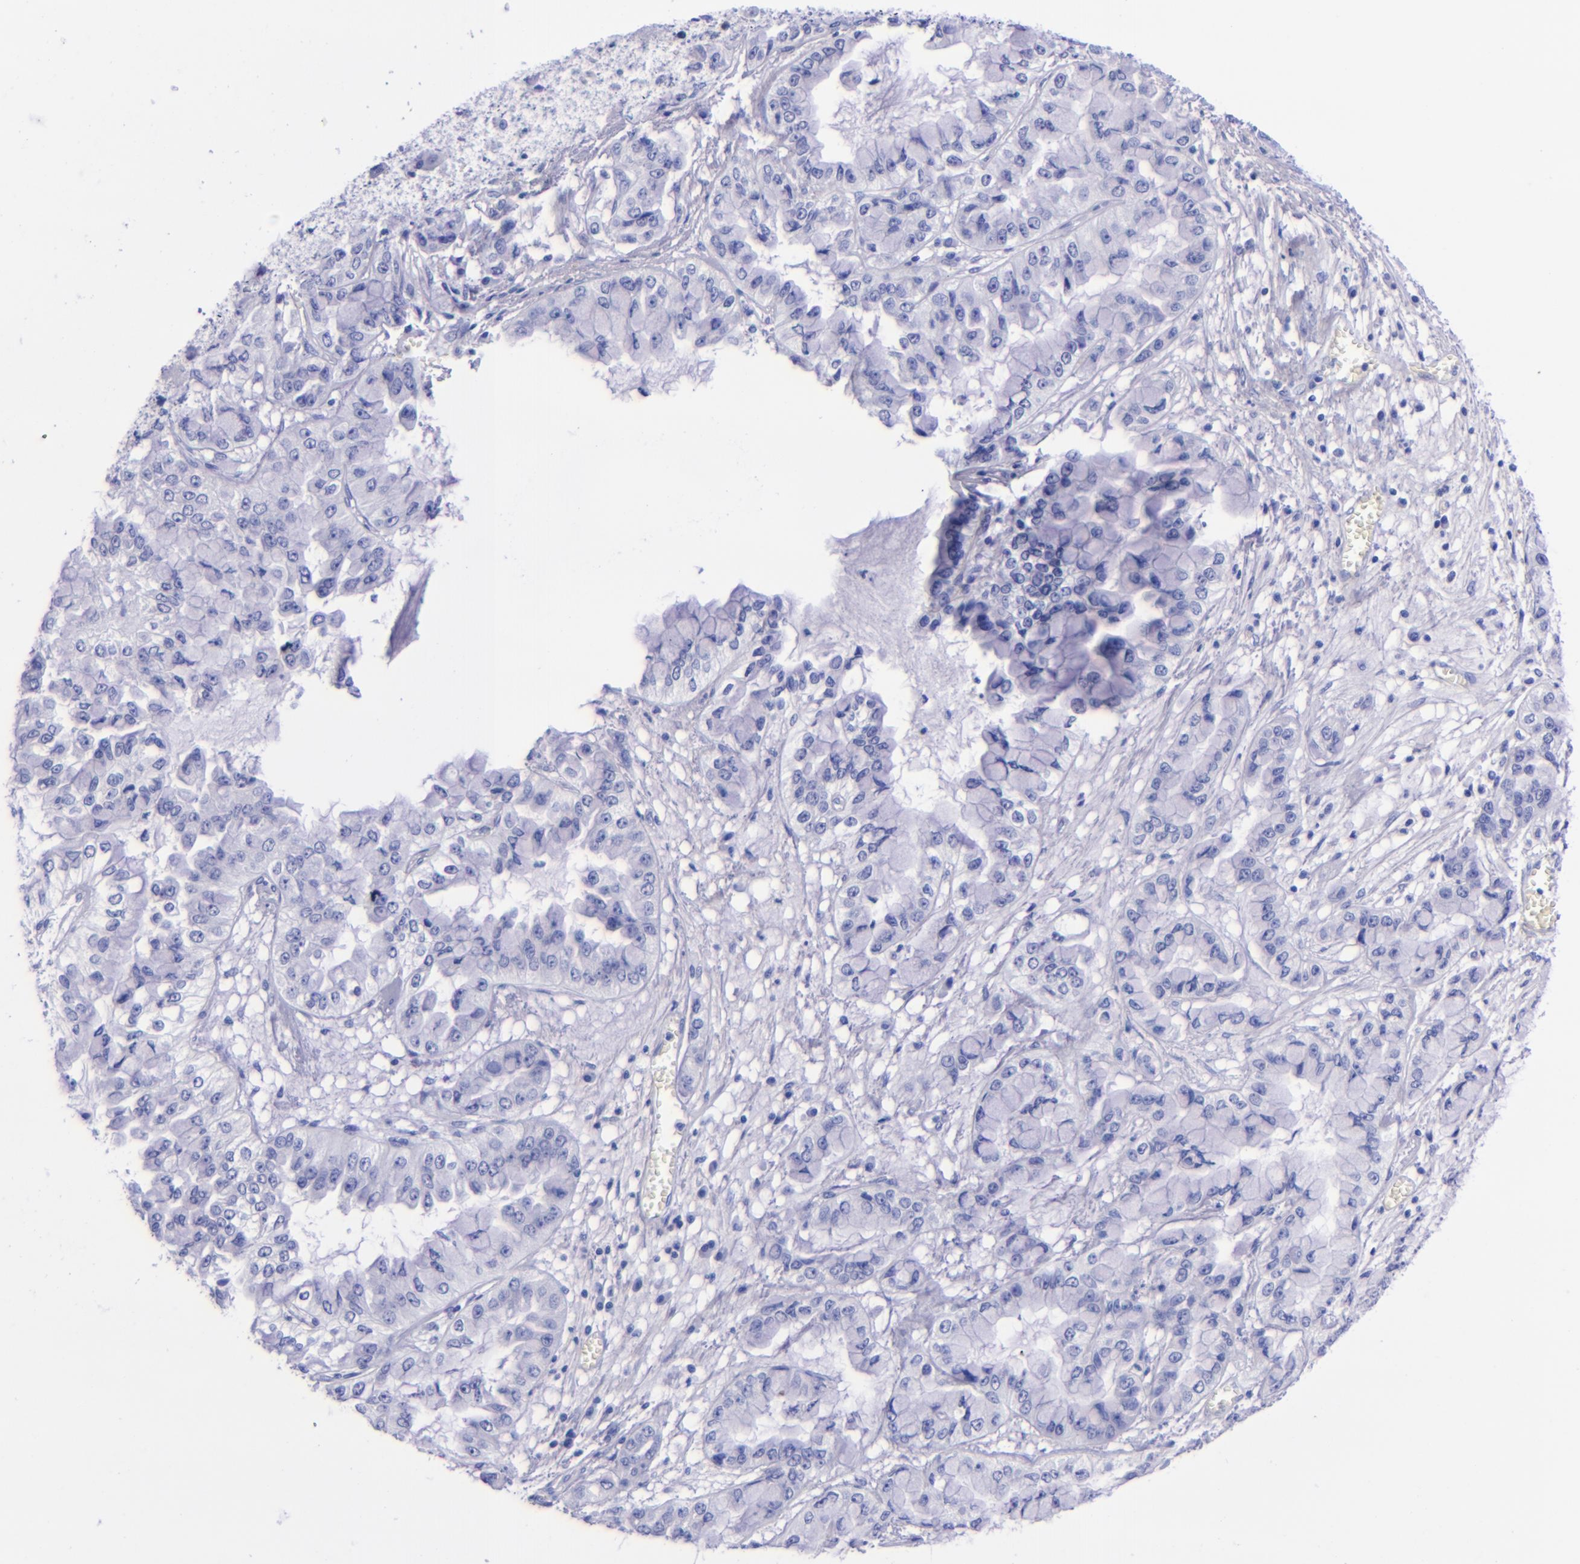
{"staining": {"intensity": "negative", "quantity": "none", "location": "none"}, "tissue": "liver cancer", "cell_type": "Tumor cells", "image_type": "cancer", "snomed": [{"axis": "morphology", "description": "Cholangiocarcinoma"}, {"axis": "topography", "description": "Liver"}], "caption": "The immunohistochemistry (IHC) micrograph has no significant positivity in tumor cells of cholangiocarcinoma (liver) tissue.", "gene": "LAG3", "patient": {"sex": "female", "age": 79}}